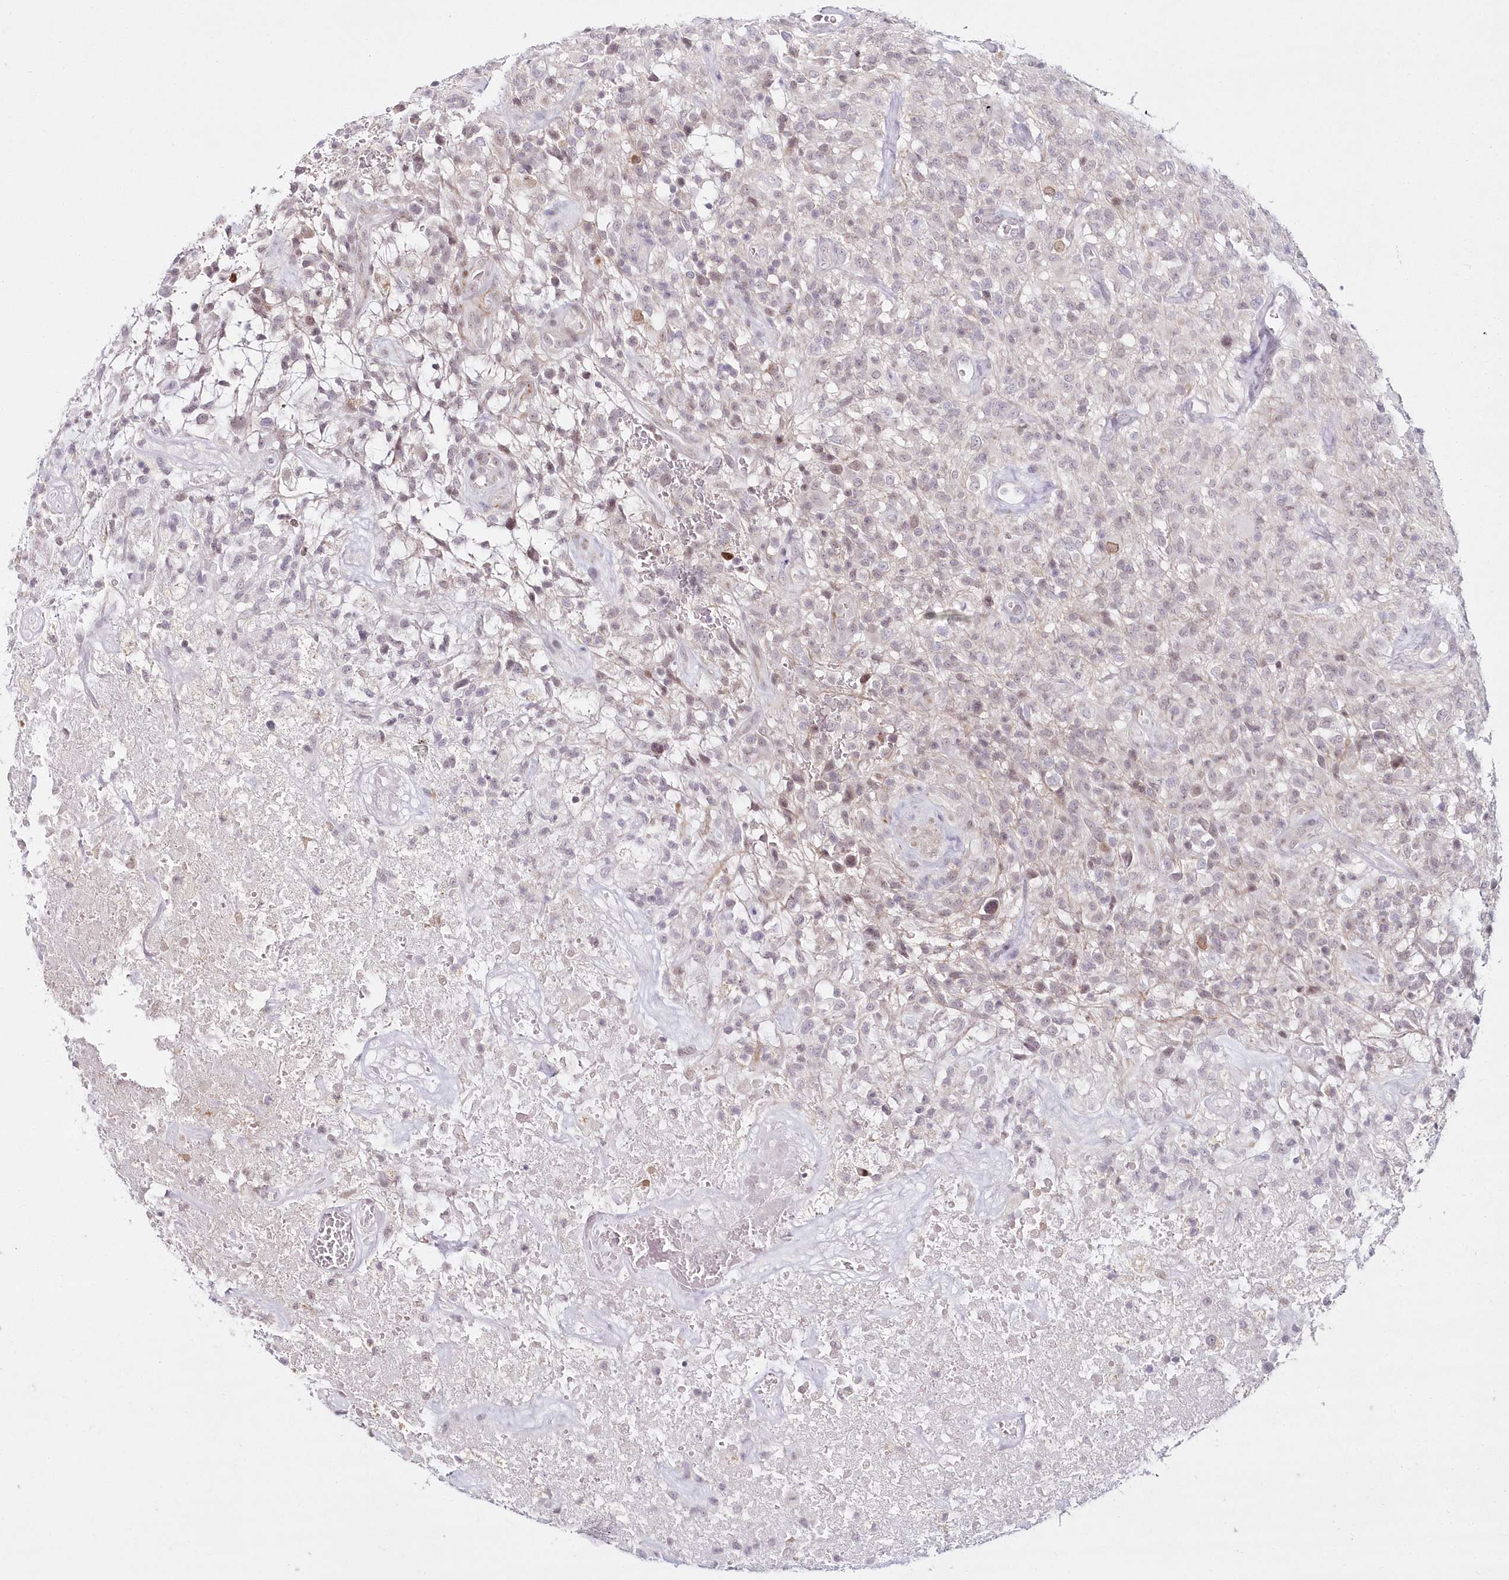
{"staining": {"intensity": "weak", "quantity": "<25%", "location": "nuclear"}, "tissue": "glioma", "cell_type": "Tumor cells", "image_type": "cancer", "snomed": [{"axis": "morphology", "description": "Glioma, malignant, High grade"}, {"axis": "topography", "description": "Brain"}], "caption": "Protein analysis of malignant high-grade glioma exhibits no significant staining in tumor cells.", "gene": "HYCC2", "patient": {"sex": "female", "age": 57}}